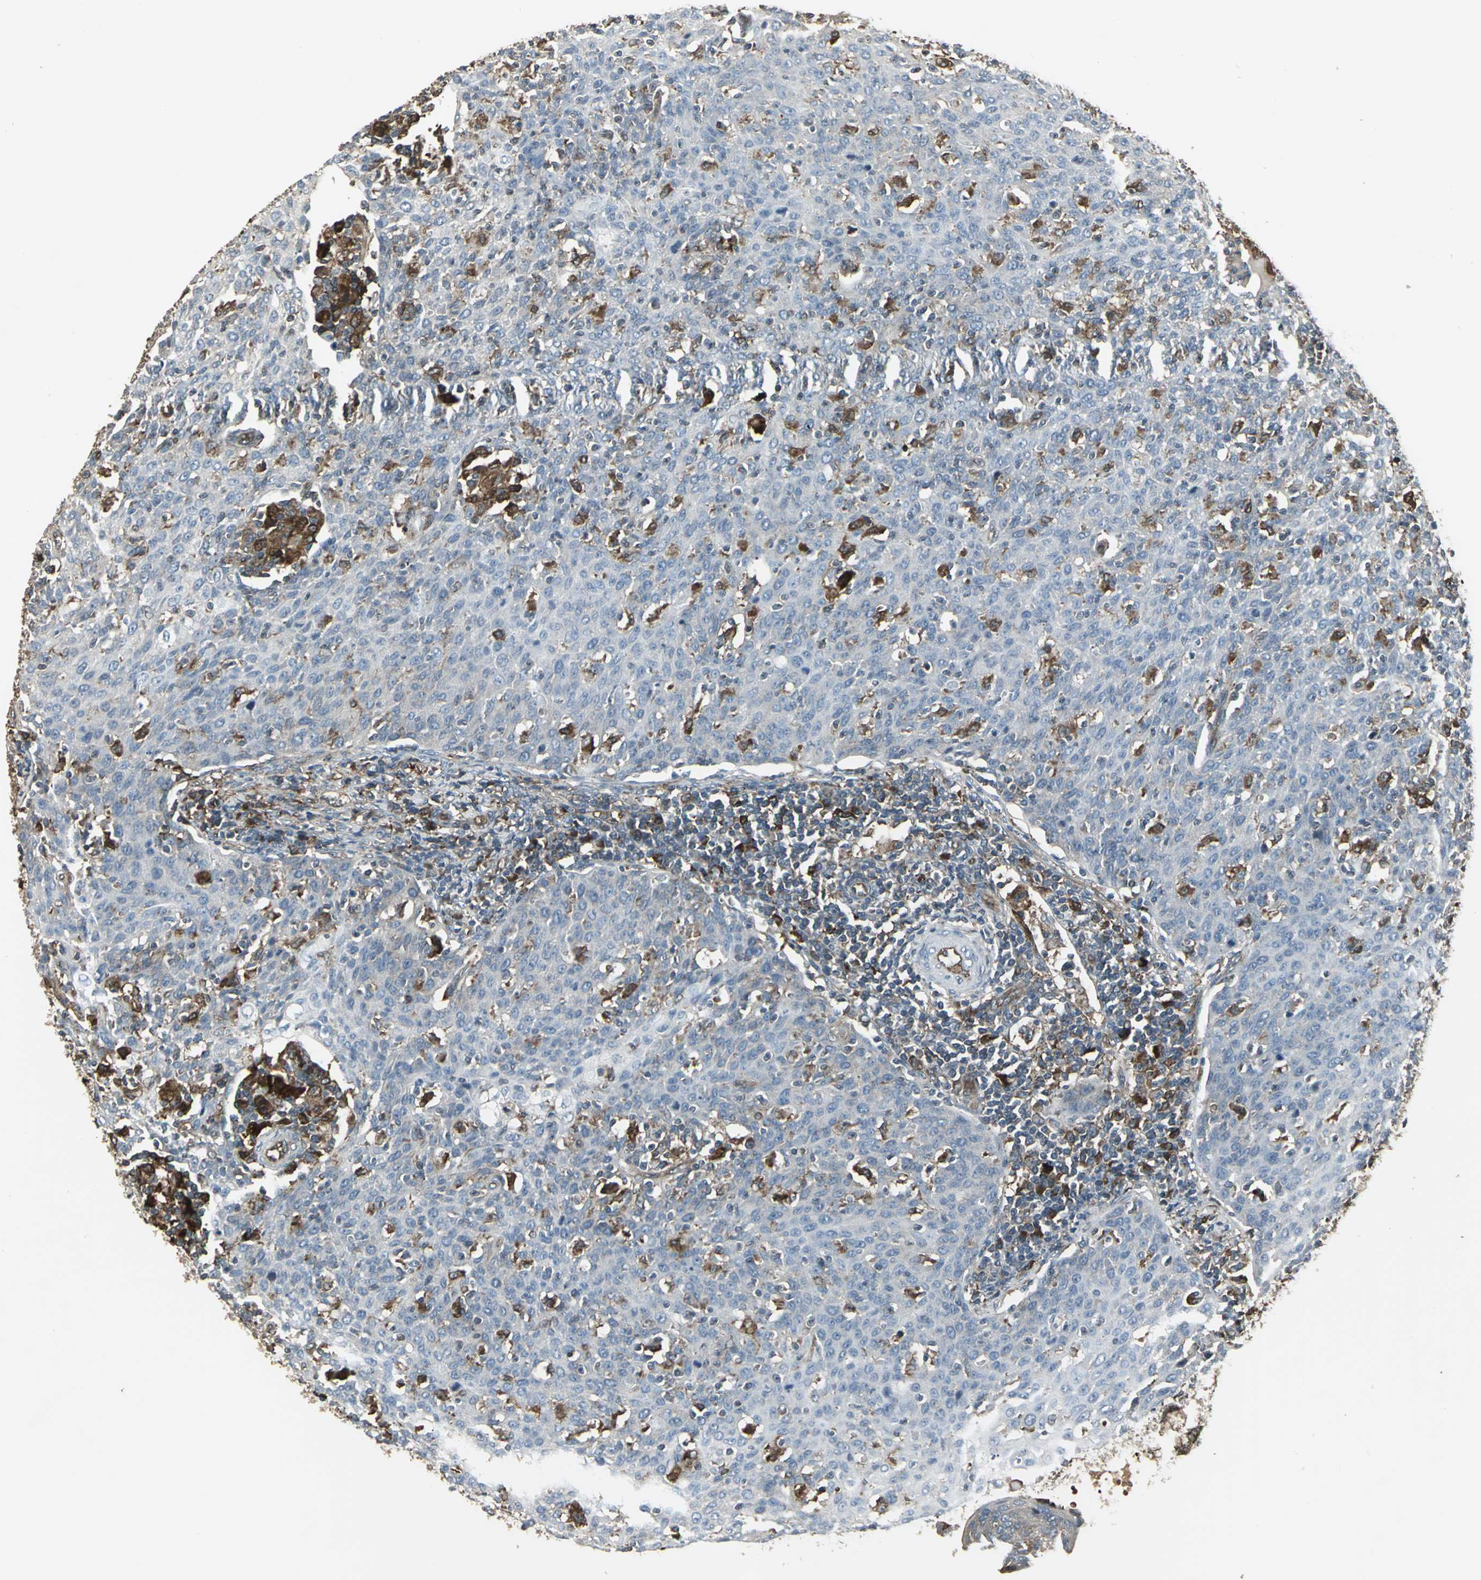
{"staining": {"intensity": "weak", "quantity": "<25%", "location": "cytoplasmic/membranous"}, "tissue": "cervical cancer", "cell_type": "Tumor cells", "image_type": "cancer", "snomed": [{"axis": "morphology", "description": "Squamous cell carcinoma, NOS"}, {"axis": "topography", "description": "Cervix"}], "caption": "Squamous cell carcinoma (cervical) stained for a protein using IHC reveals no staining tumor cells.", "gene": "PRXL2B", "patient": {"sex": "female", "age": 38}}